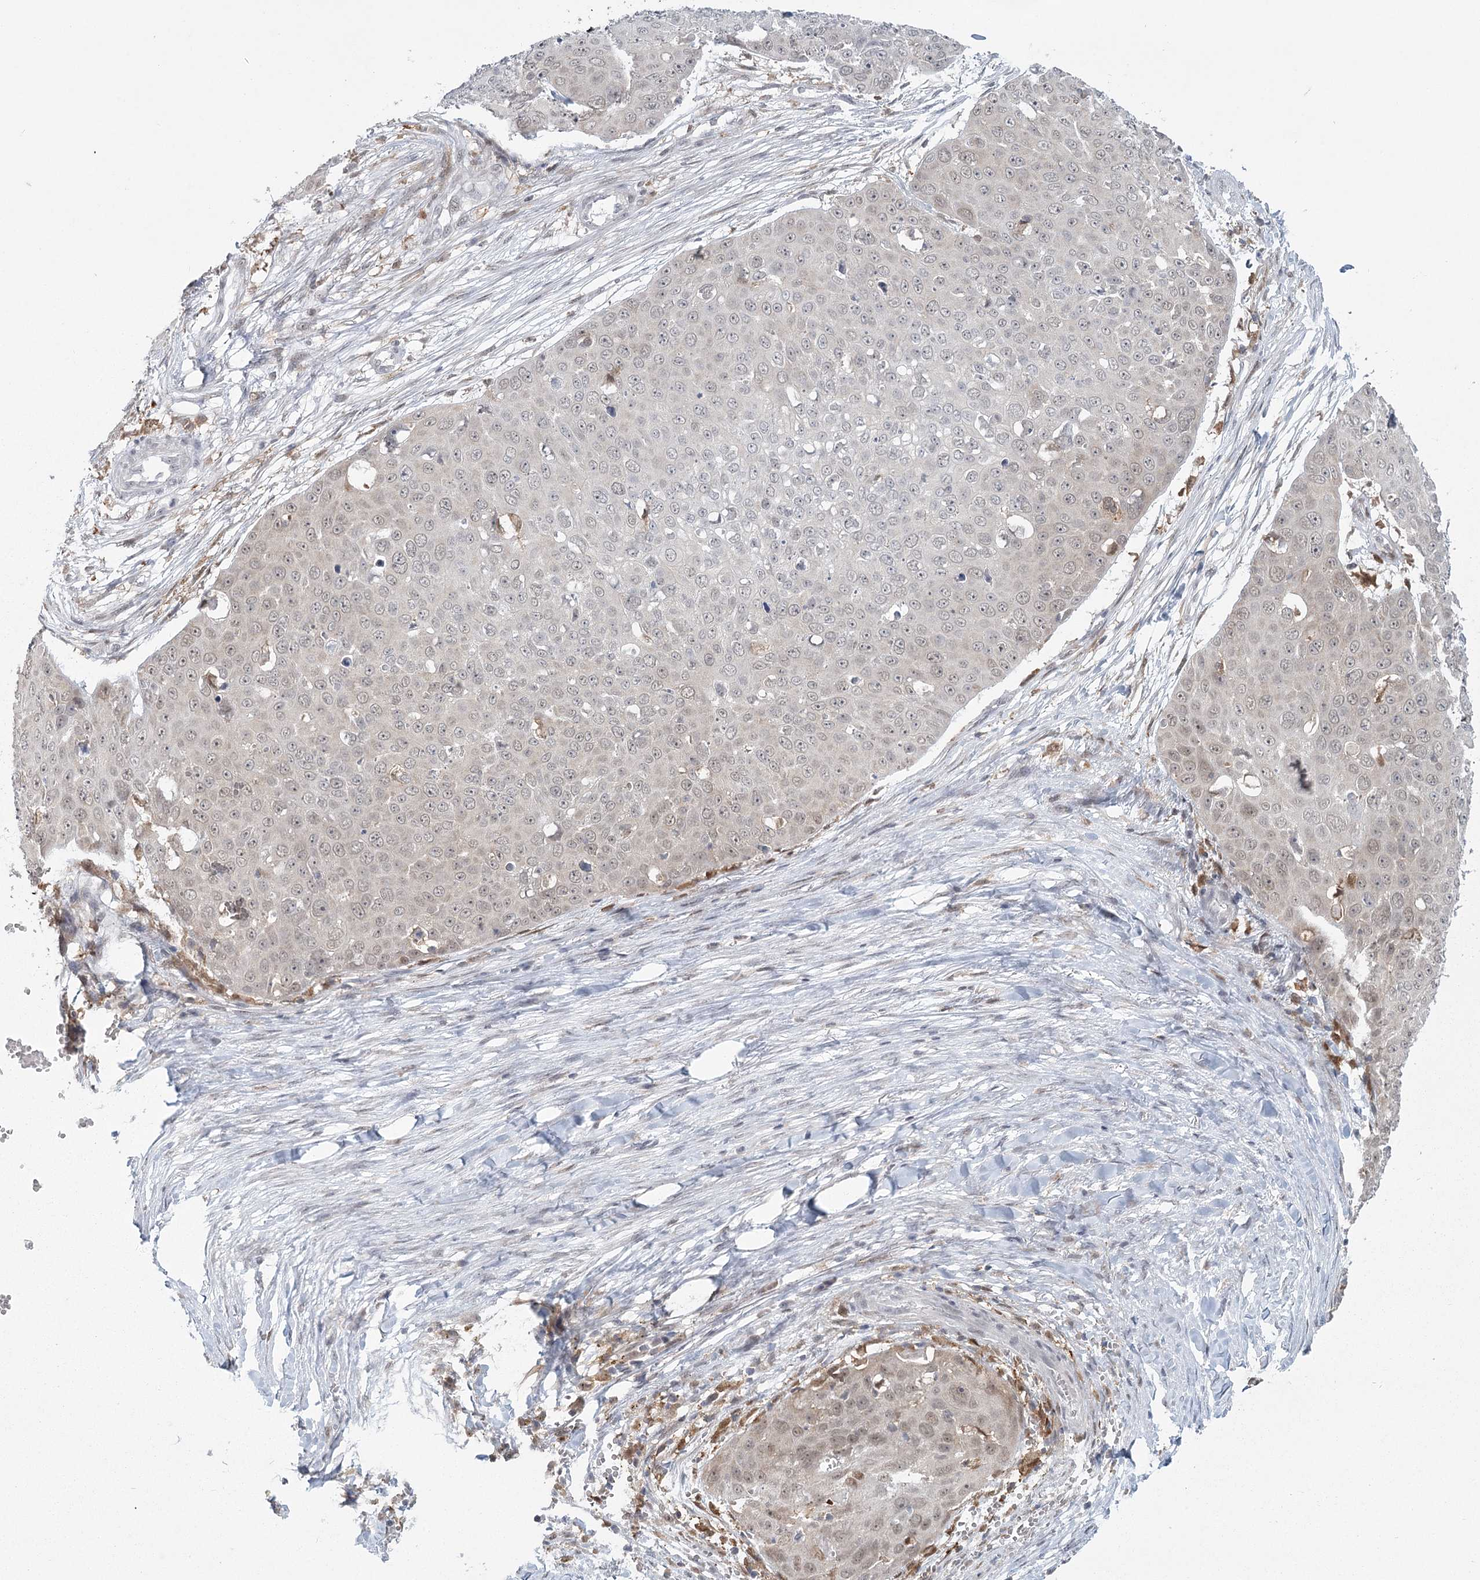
{"staining": {"intensity": "negative", "quantity": "none", "location": "none"}, "tissue": "skin cancer", "cell_type": "Tumor cells", "image_type": "cancer", "snomed": [{"axis": "morphology", "description": "Squamous cell carcinoma, NOS"}, {"axis": "topography", "description": "Skin"}], "caption": "Immunohistochemistry photomicrograph of skin cancer stained for a protein (brown), which demonstrates no positivity in tumor cells.", "gene": "TMEM70", "patient": {"sex": "male", "age": 71}}